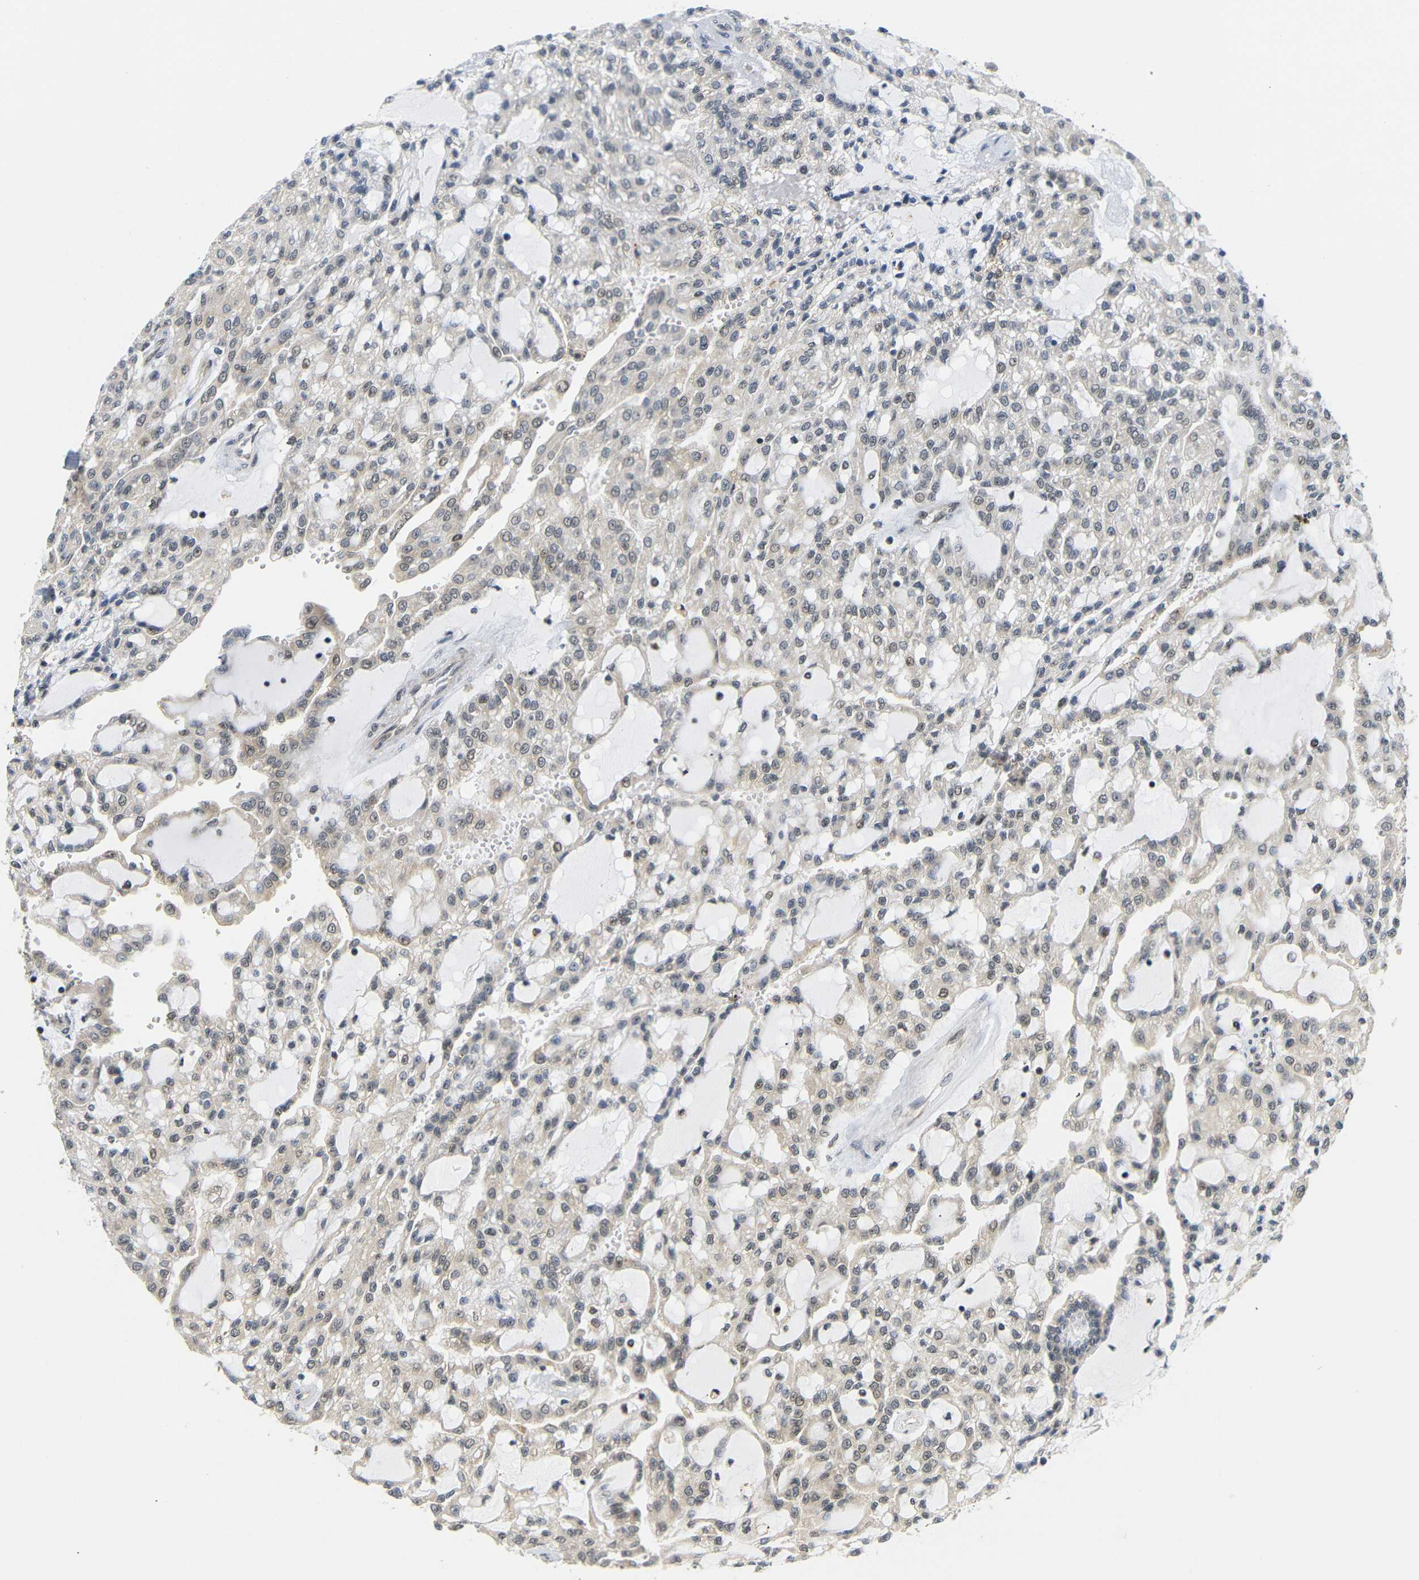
{"staining": {"intensity": "weak", "quantity": ">75%", "location": "cytoplasmic/membranous"}, "tissue": "renal cancer", "cell_type": "Tumor cells", "image_type": "cancer", "snomed": [{"axis": "morphology", "description": "Adenocarcinoma, NOS"}, {"axis": "topography", "description": "Kidney"}], "caption": "There is low levels of weak cytoplasmic/membranous positivity in tumor cells of renal cancer, as demonstrated by immunohistochemical staining (brown color).", "gene": "GJA5", "patient": {"sex": "male", "age": 63}}